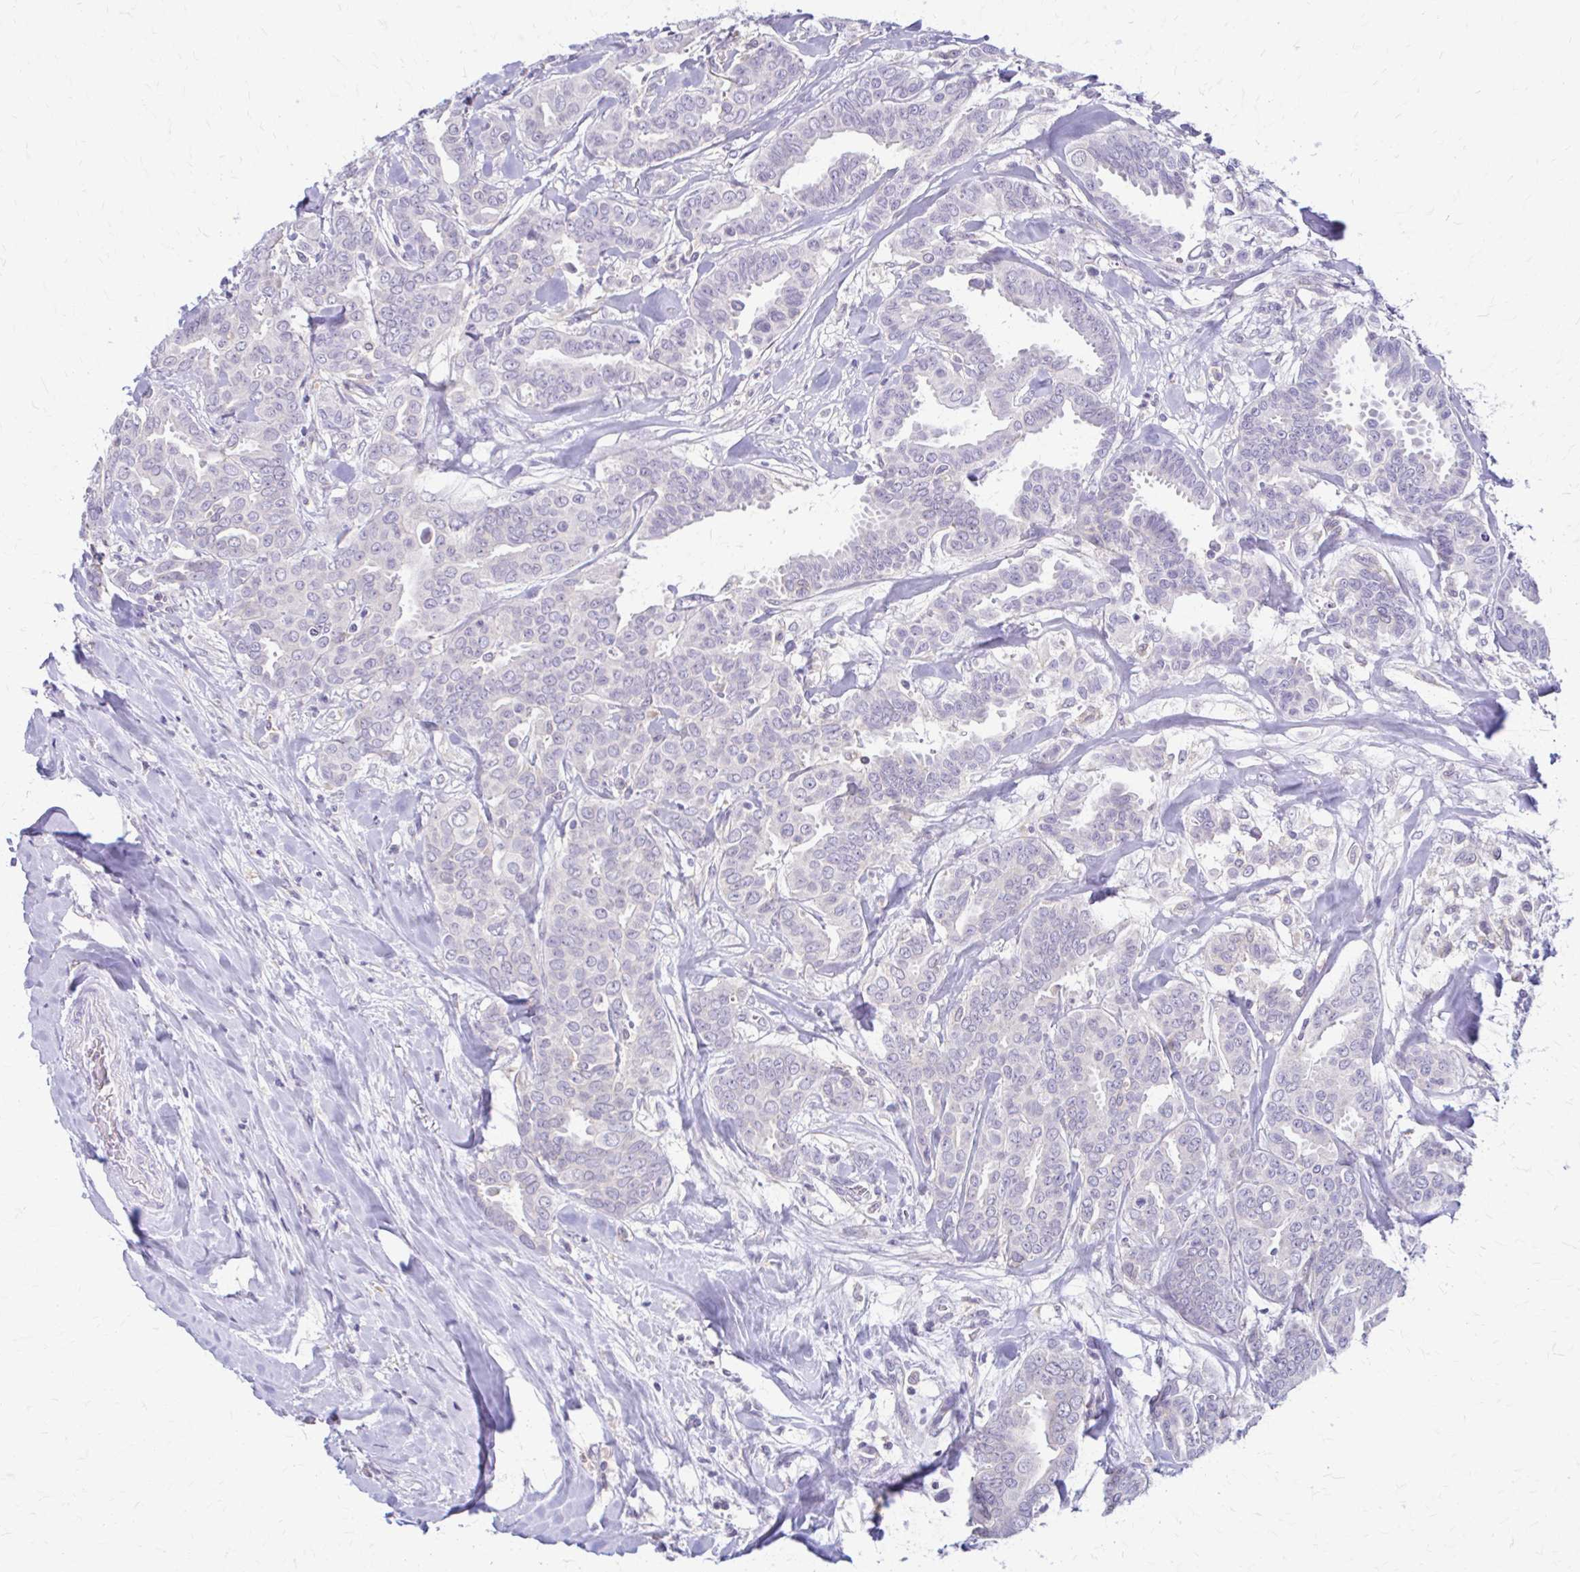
{"staining": {"intensity": "negative", "quantity": "none", "location": "none"}, "tissue": "breast cancer", "cell_type": "Tumor cells", "image_type": "cancer", "snomed": [{"axis": "morphology", "description": "Duct carcinoma"}, {"axis": "topography", "description": "Breast"}], "caption": "Immunohistochemistry (IHC) of infiltrating ductal carcinoma (breast) shows no positivity in tumor cells.", "gene": "PIK3AP1", "patient": {"sex": "female", "age": 45}}